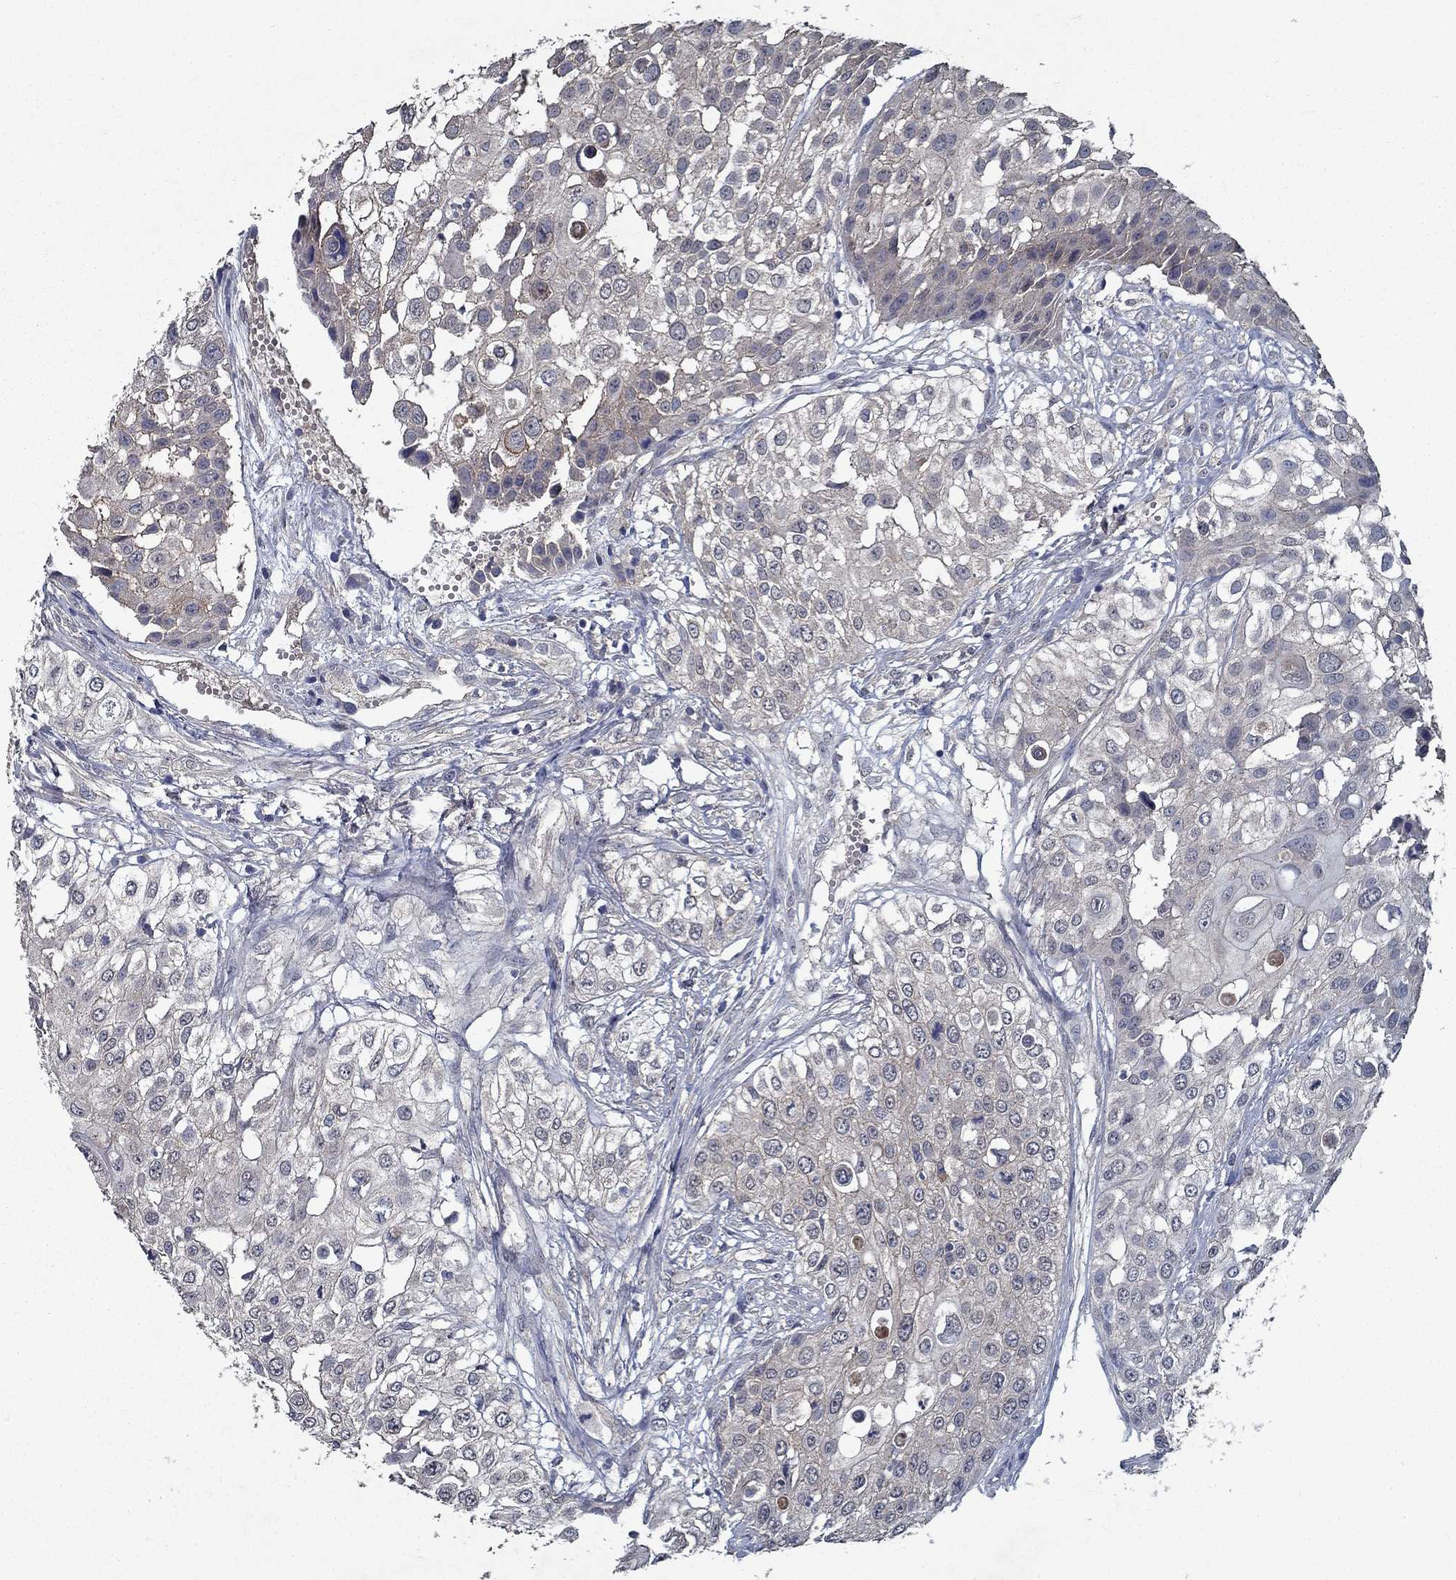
{"staining": {"intensity": "moderate", "quantity": "<25%", "location": "cytoplasmic/membranous"}, "tissue": "urothelial cancer", "cell_type": "Tumor cells", "image_type": "cancer", "snomed": [{"axis": "morphology", "description": "Urothelial carcinoma, High grade"}, {"axis": "topography", "description": "Urinary bladder"}], "caption": "About <25% of tumor cells in human urothelial carcinoma (high-grade) show moderate cytoplasmic/membranous protein positivity as visualized by brown immunohistochemical staining.", "gene": "SLC44A1", "patient": {"sex": "female", "age": 79}}